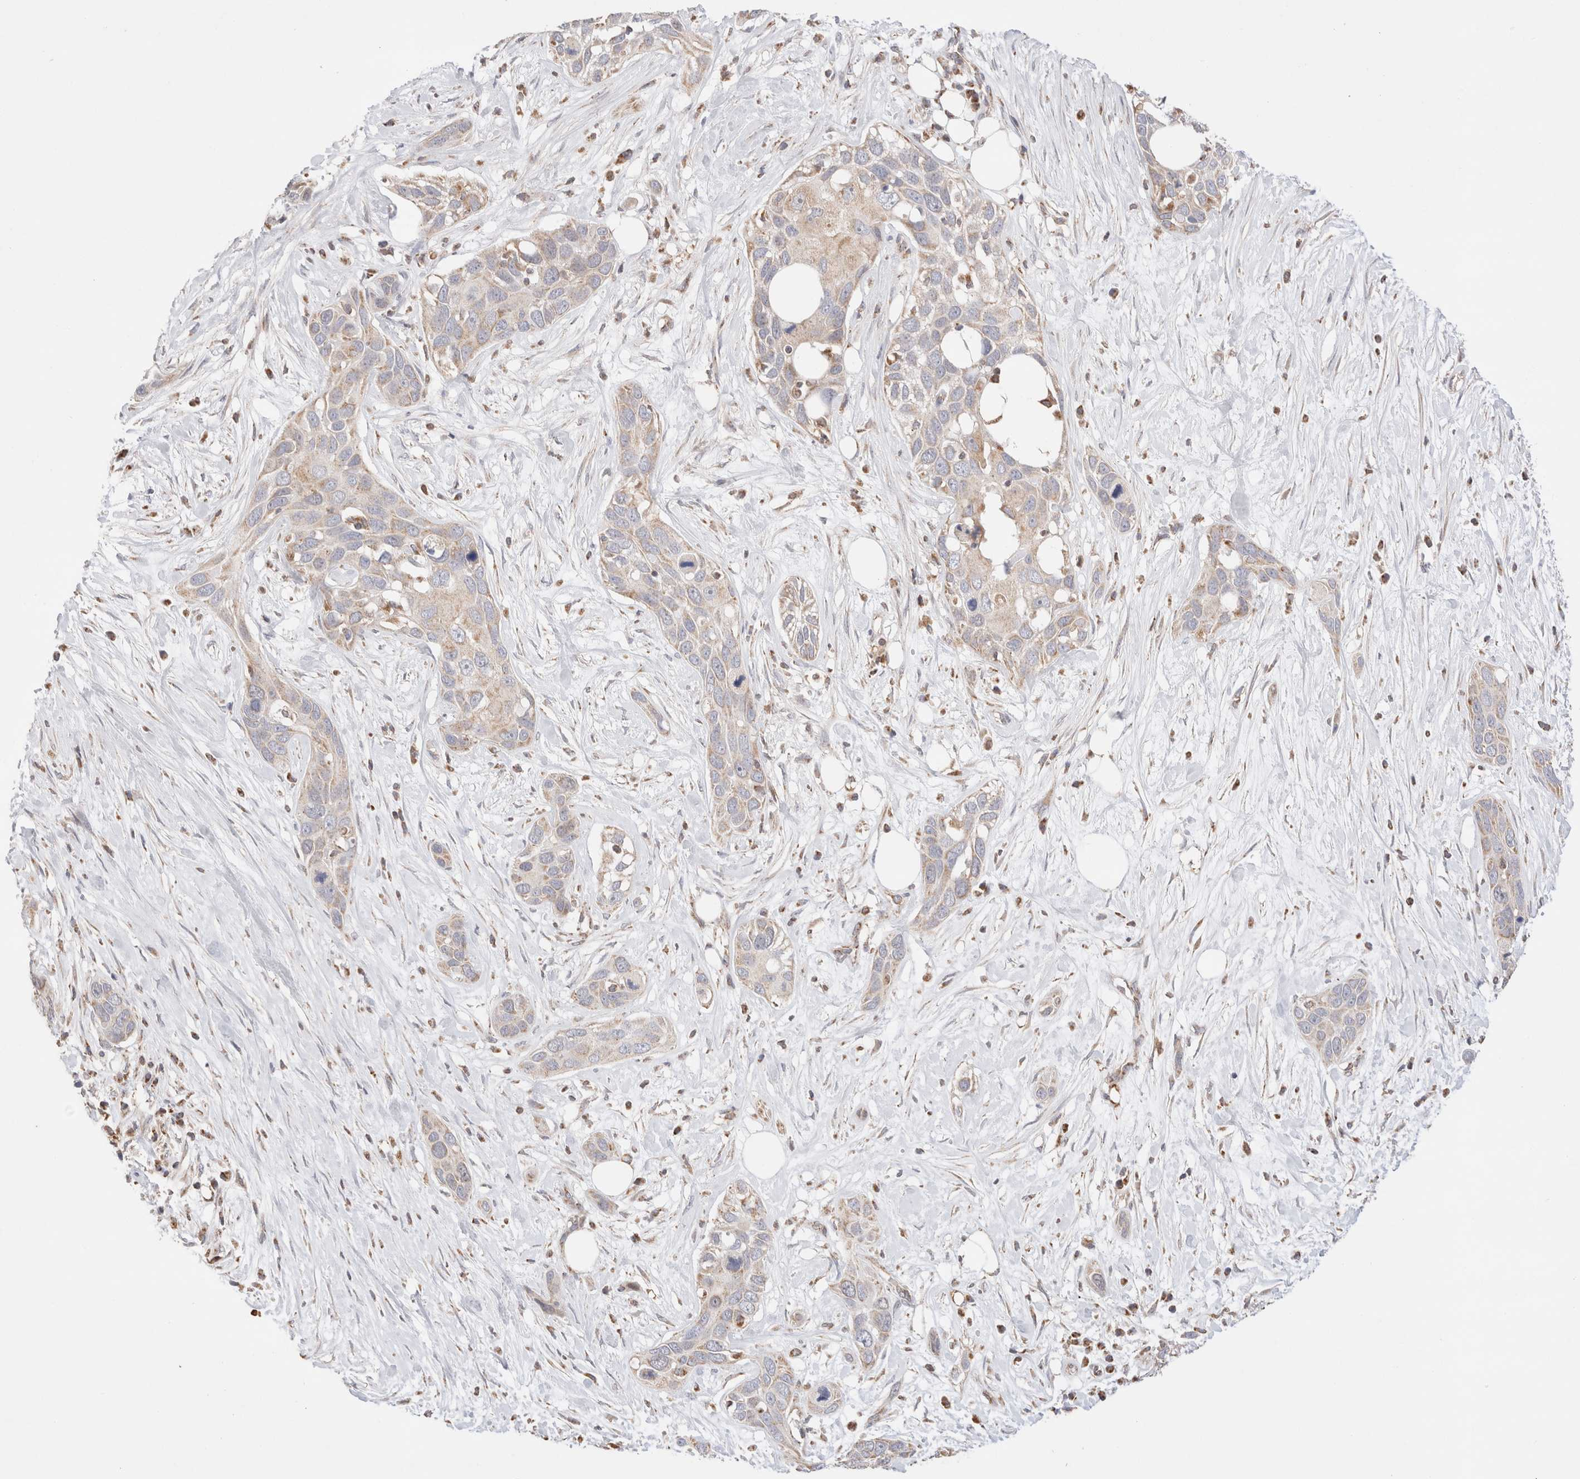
{"staining": {"intensity": "weak", "quantity": "<25%", "location": "cytoplasmic/membranous"}, "tissue": "pancreatic cancer", "cell_type": "Tumor cells", "image_type": "cancer", "snomed": [{"axis": "morphology", "description": "Adenocarcinoma, NOS"}, {"axis": "topography", "description": "Pancreas"}], "caption": "This is a image of immunohistochemistry staining of pancreatic cancer, which shows no expression in tumor cells.", "gene": "TMPPE", "patient": {"sex": "female", "age": 60}}